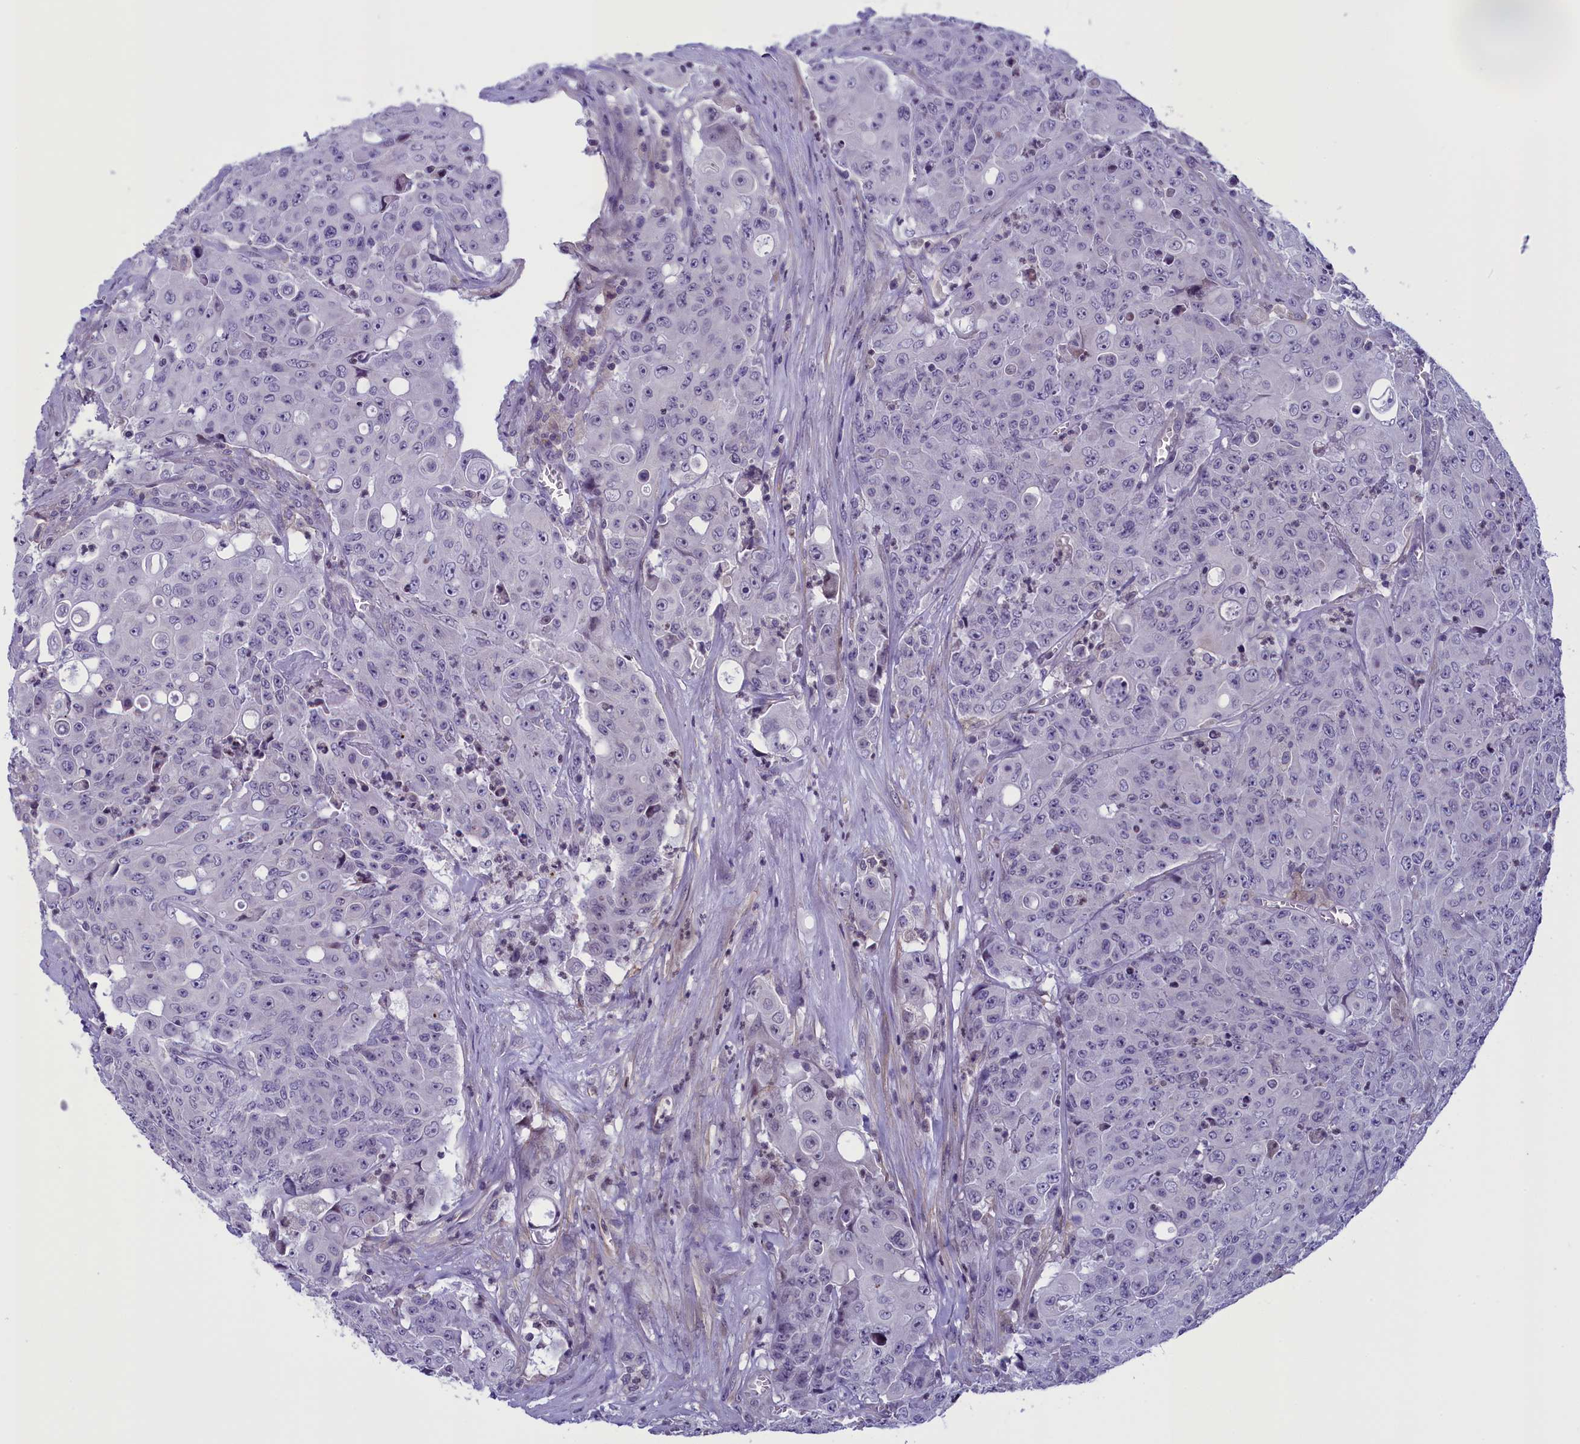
{"staining": {"intensity": "negative", "quantity": "none", "location": "none"}, "tissue": "colorectal cancer", "cell_type": "Tumor cells", "image_type": "cancer", "snomed": [{"axis": "morphology", "description": "Adenocarcinoma, NOS"}, {"axis": "topography", "description": "Colon"}], "caption": "The immunohistochemistry (IHC) image has no significant expression in tumor cells of colorectal adenocarcinoma tissue. (Brightfield microscopy of DAB (3,3'-diaminobenzidine) immunohistochemistry (IHC) at high magnification).", "gene": "IGSF6", "patient": {"sex": "male", "age": 51}}